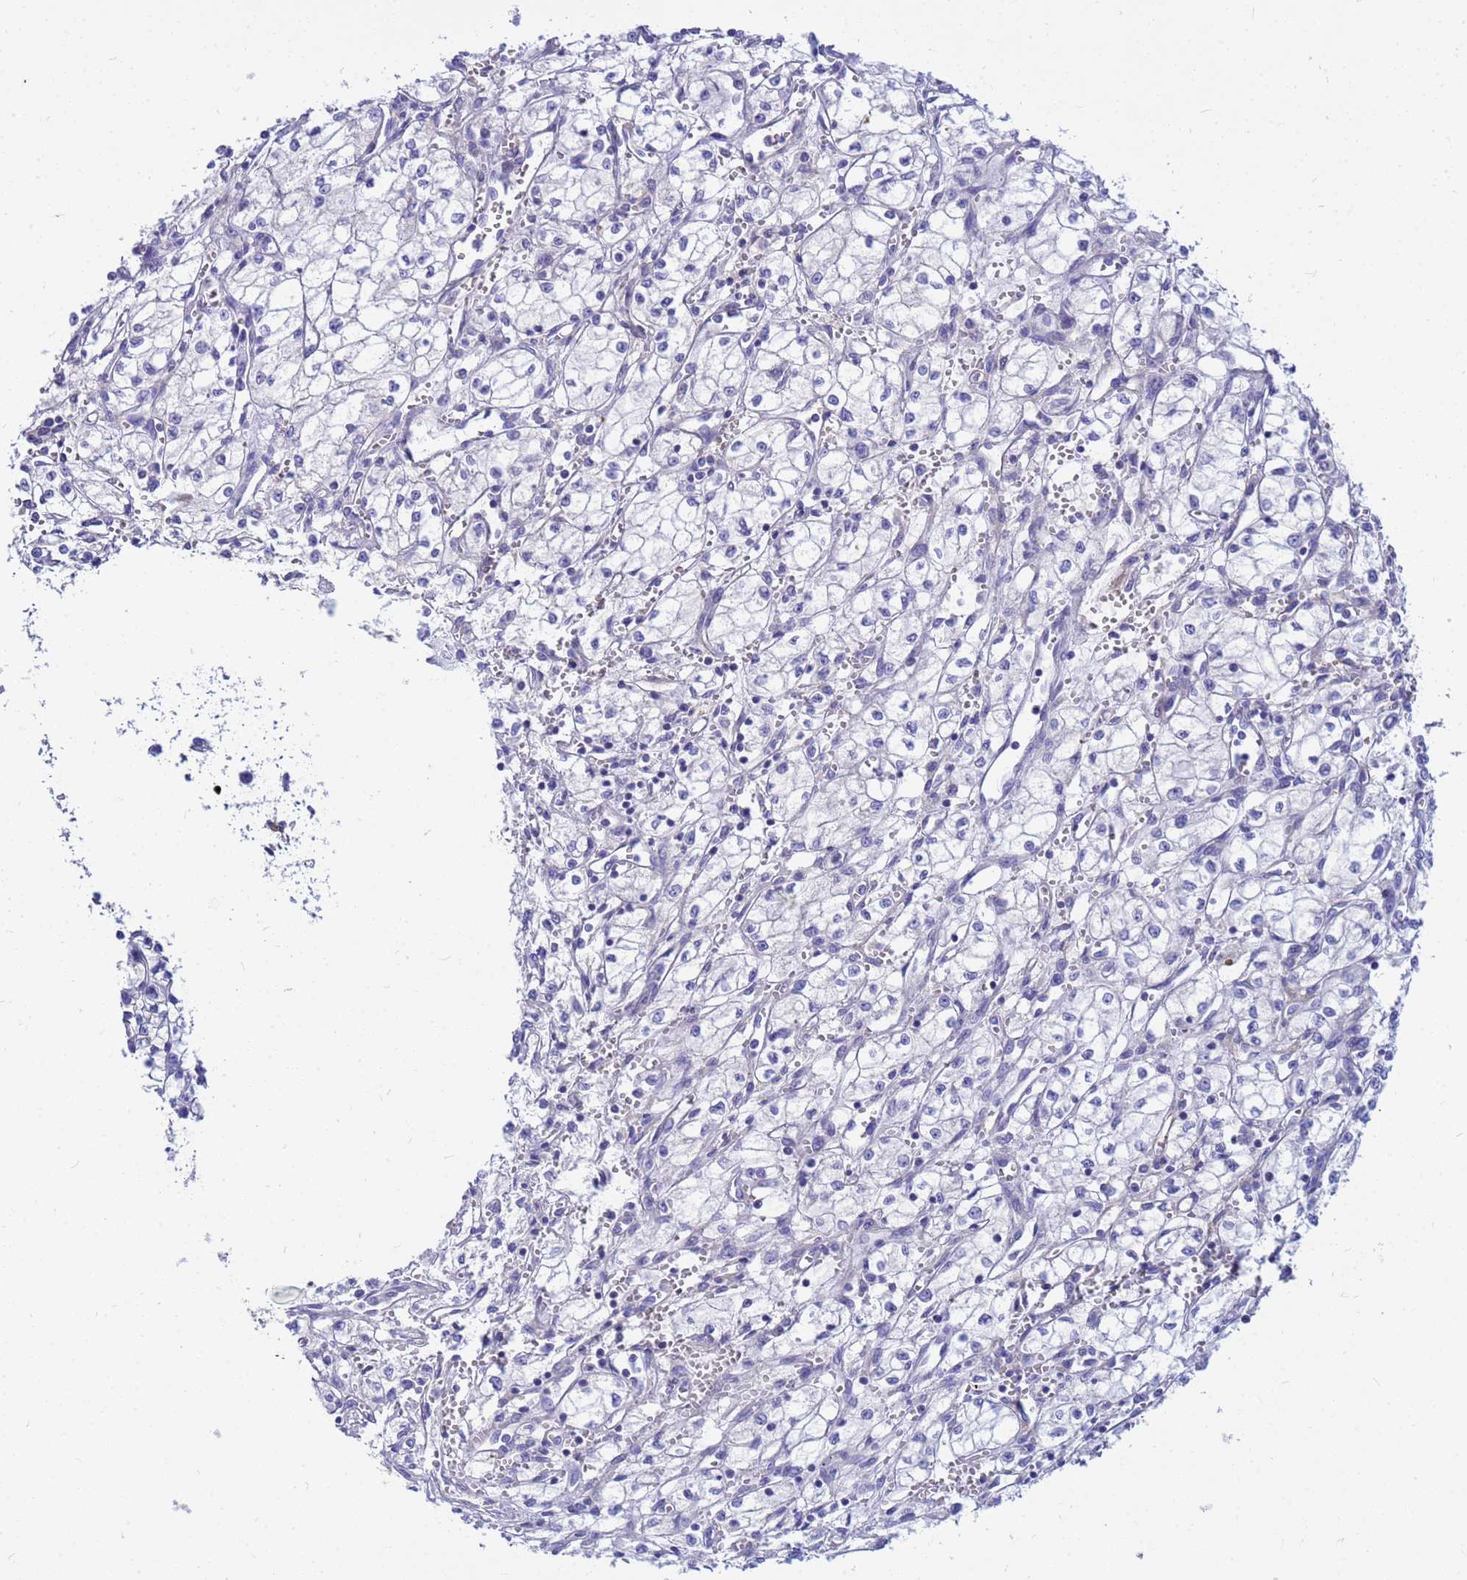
{"staining": {"intensity": "negative", "quantity": "none", "location": "none"}, "tissue": "renal cancer", "cell_type": "Tumor cells", "image_type": "cancer", "snomed": [{"axis": "morphology", "description": "Adenocarcinoma, NOS"}, {"axis": "topography", "description": "Kidney"}], "caption": "Tumor cells show no significant staining in renal adenocarcinoma.", "gene": "DPRX", "patient": {"sex": "male", "age": 59}}